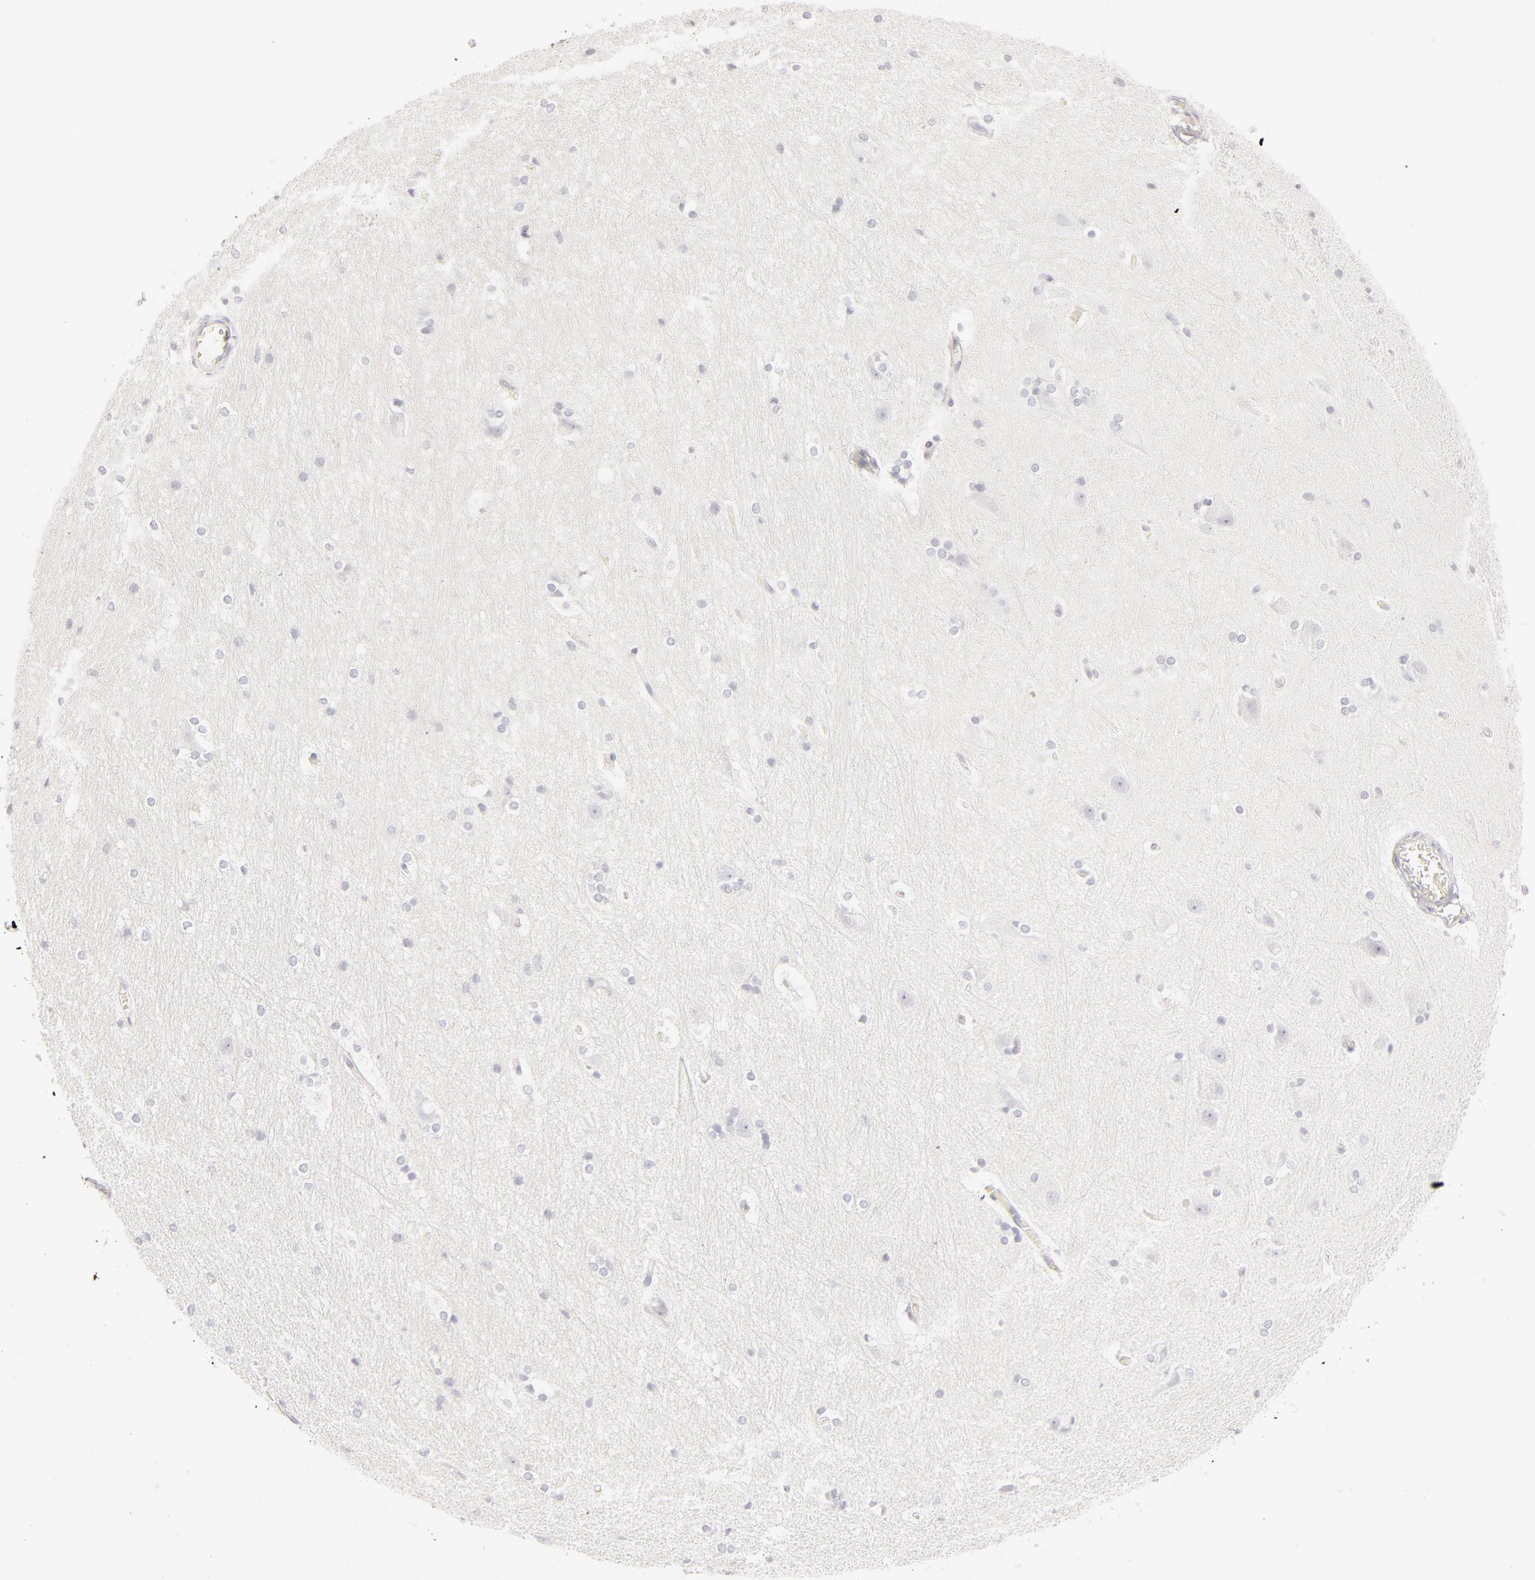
{"staining": {"intensity": "negative", "quantity": "none", "location": "none"}, "tissue": "hippocampus", "cell_type": "Glial cells", "image_type": "normal", "snomed": [{"axis": "morphology", "description": "Normal tissue, NOS"}, {"axis": "topography", "description": "Hippocampus"}], "caption": "An immunohistochemistry (IHC) micrograph of normal hippocampus is shown. There is no staining in glial cells of hippocampus.", "gene": "LGALS7B", "patient": {"sex": "female", "age": 19}}